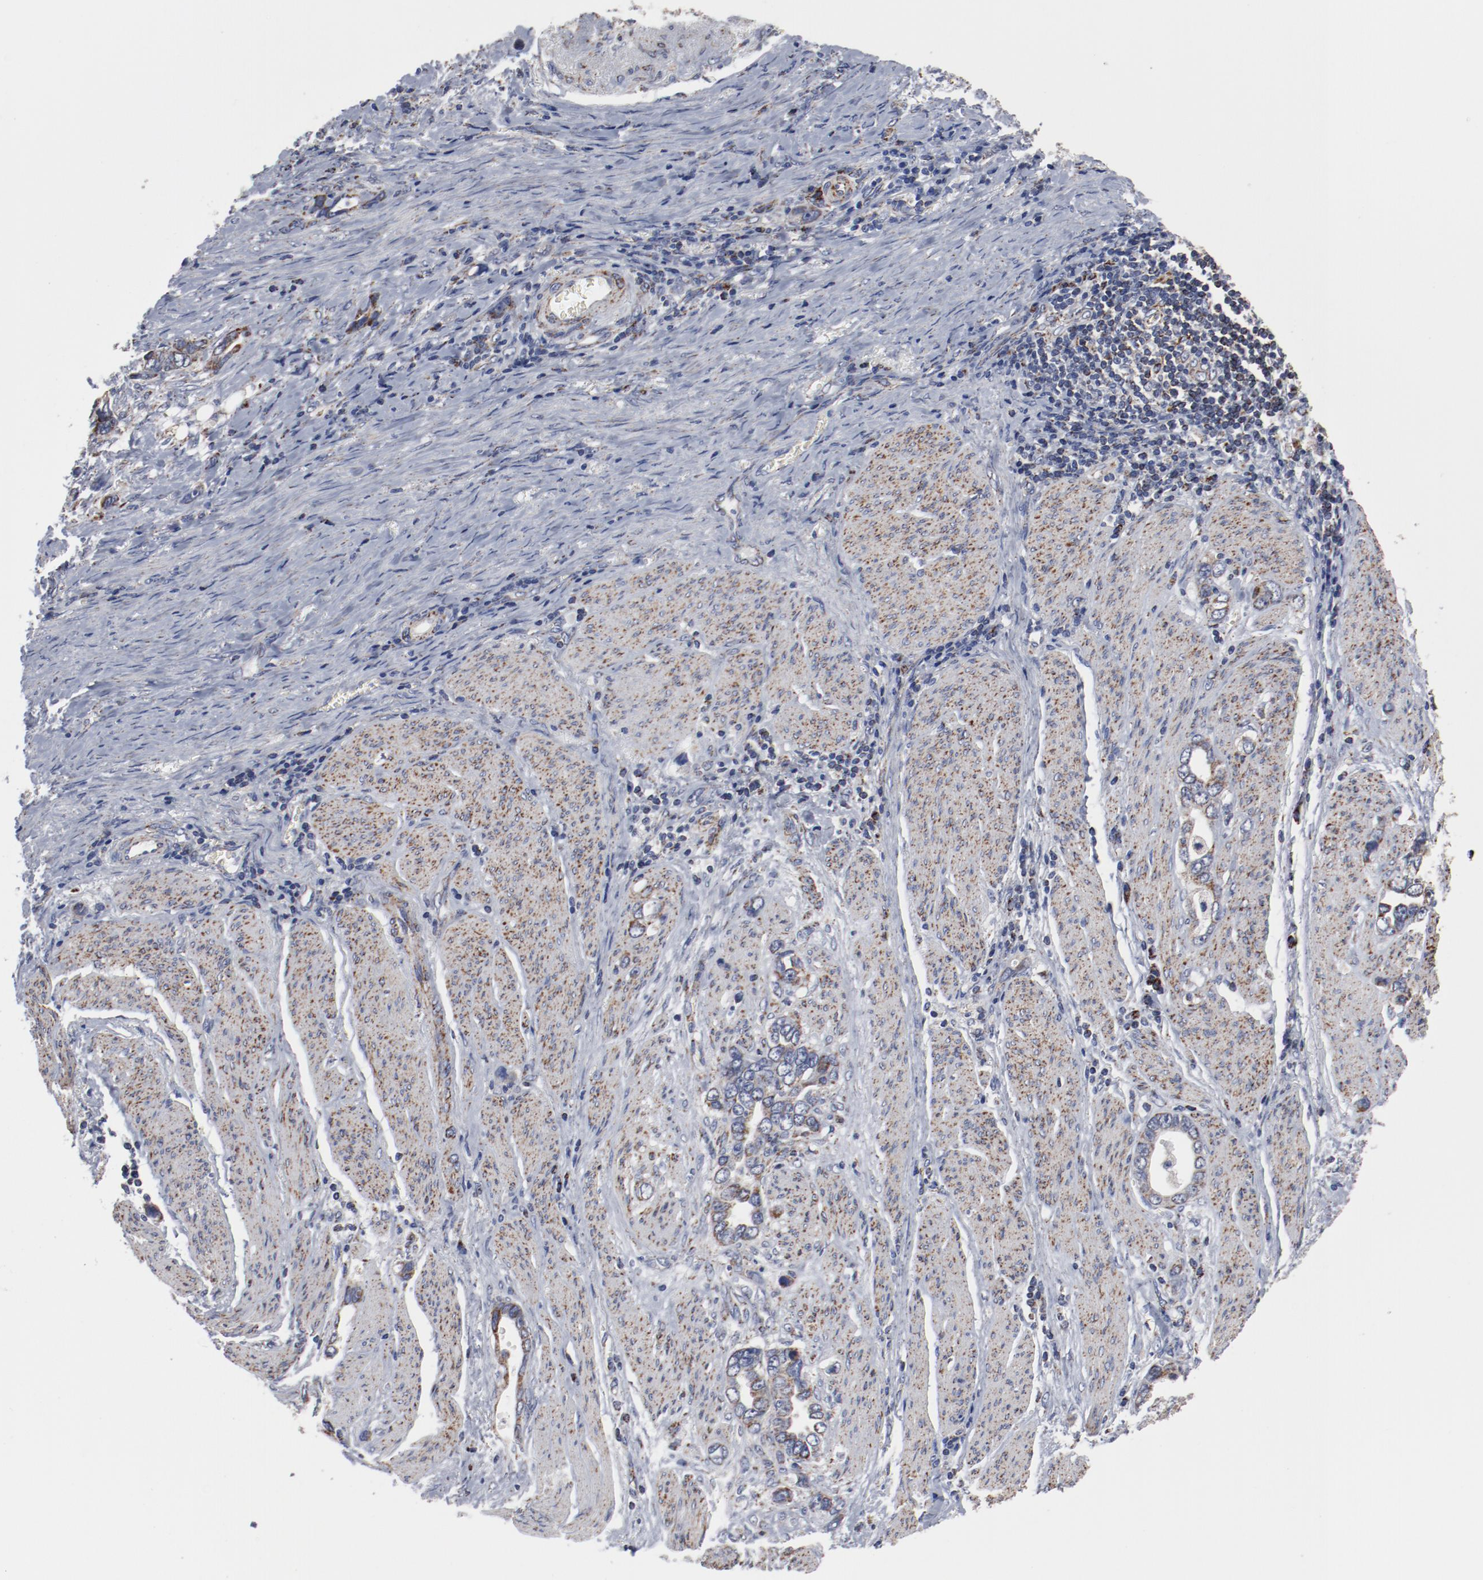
{"staining": {"intensity": "weak", "quantity": "25%-75%", "location": "cytoplasmic/membranous"}, "tissue": "stomach cancer", "cell_type": "Tumor cells", "image_type": "cancer", "snomed": [{"axis": "morphology", "description": "Adenocarcinoma, NOS"}, {"axis": "topography", "description": "Stomach"}], "caption": "Stomach cancer stained with a brown dye displays weak cytoplasmic/membranous positive positivity in approximately 25%-75% of tumor cells.", "gene": "NDUFV2", "patient": {"sex": "male", "age": 78}}